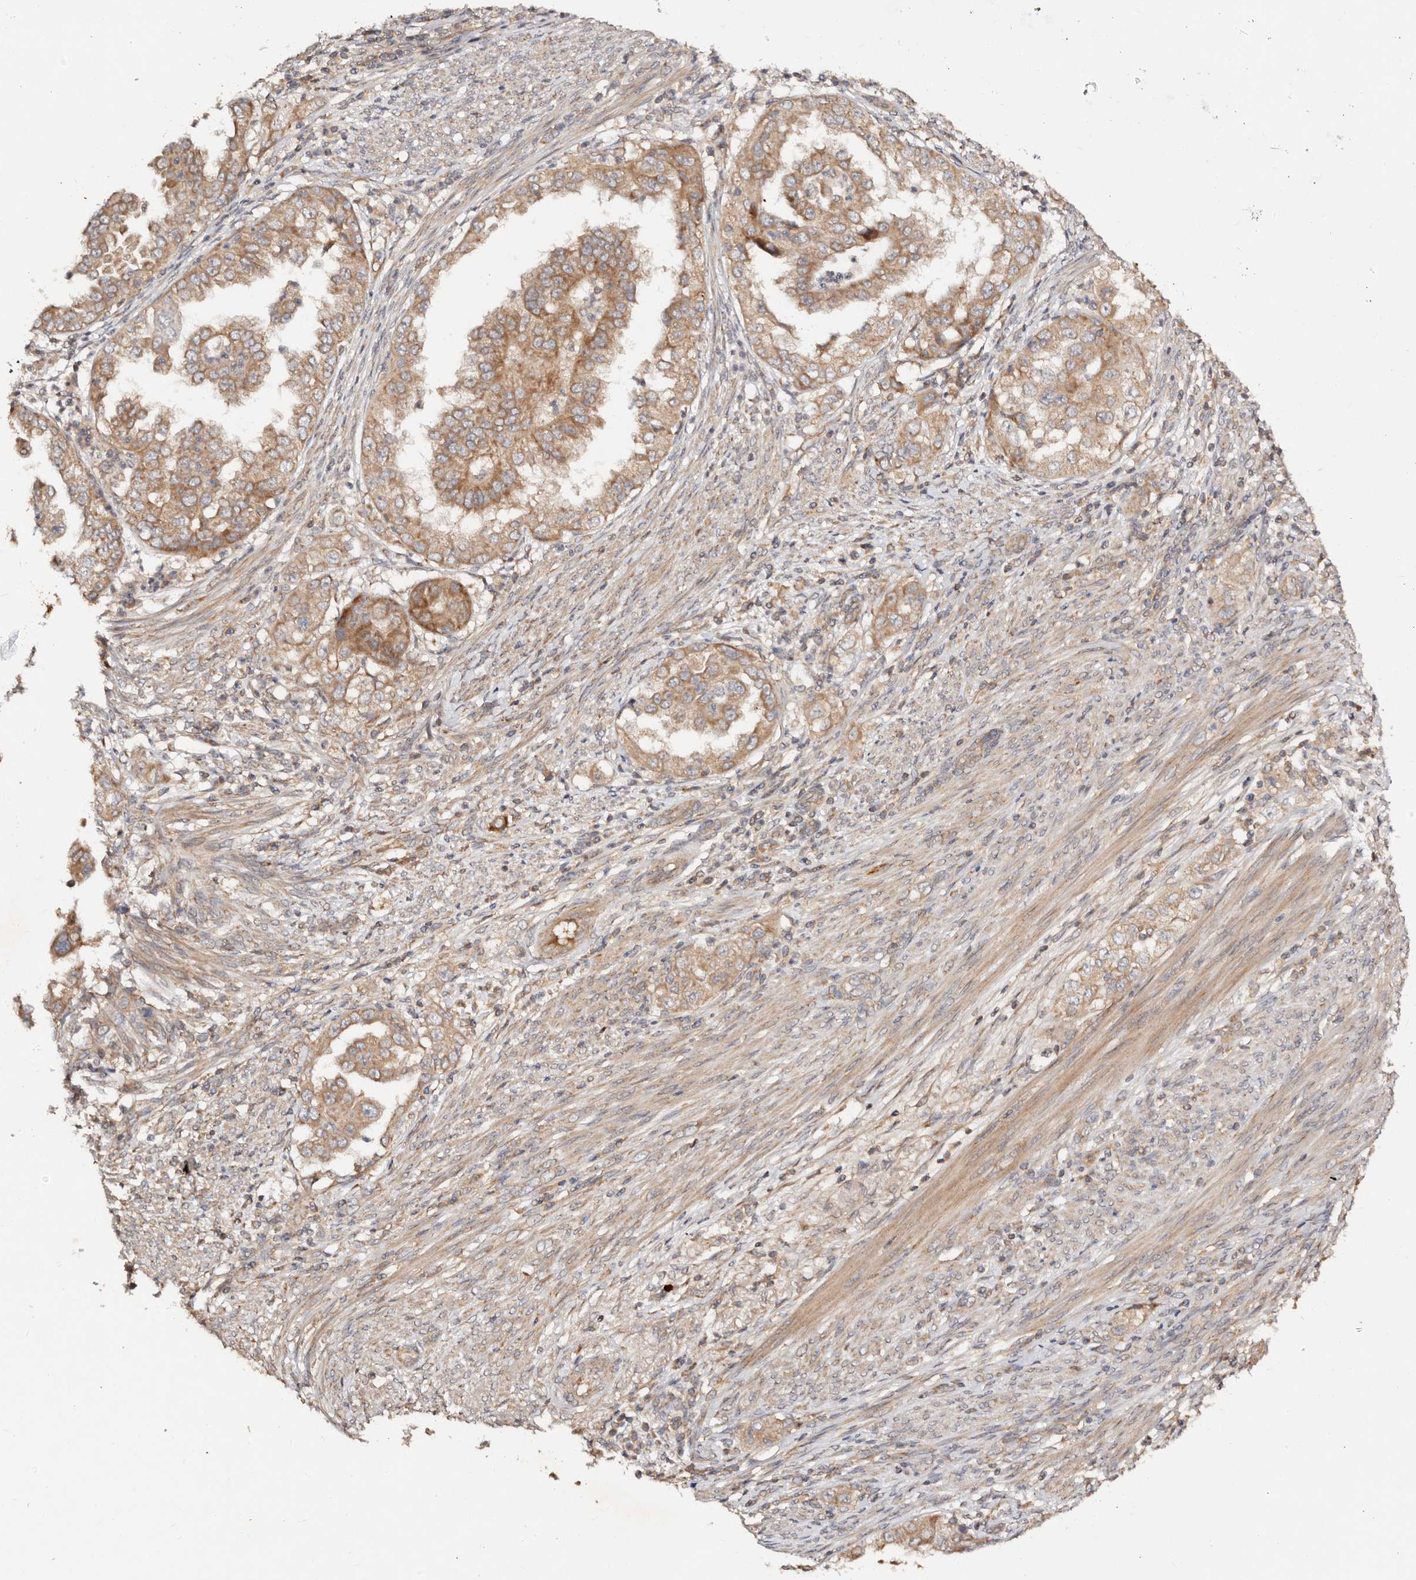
{"staining": {"intensity": "moderate", "quantity": ">75%", "location": "cytoplasmic/membranous"}, "tissue": "endometrial cancer", "cell_type": "Tumor cells", "image_type": "cancer", "snomed": [{"axis": "morphology", "description": "Adenocarcinoma, NOS"}, {"axis": "topography", "description": "Endometrium"}], "caption": "IHC image of neoplastic tissue: human endometrial adenocarcinoma stained using immunohistochemistry reveals medium levels of moderate protein expression localized specifically in the cytoplasmic/membranous of tumor cells, appearing as a cytoplasmic/membranous brown color.", "gene": "DENND11", "patient": {"sex": "female", "age": 85}}